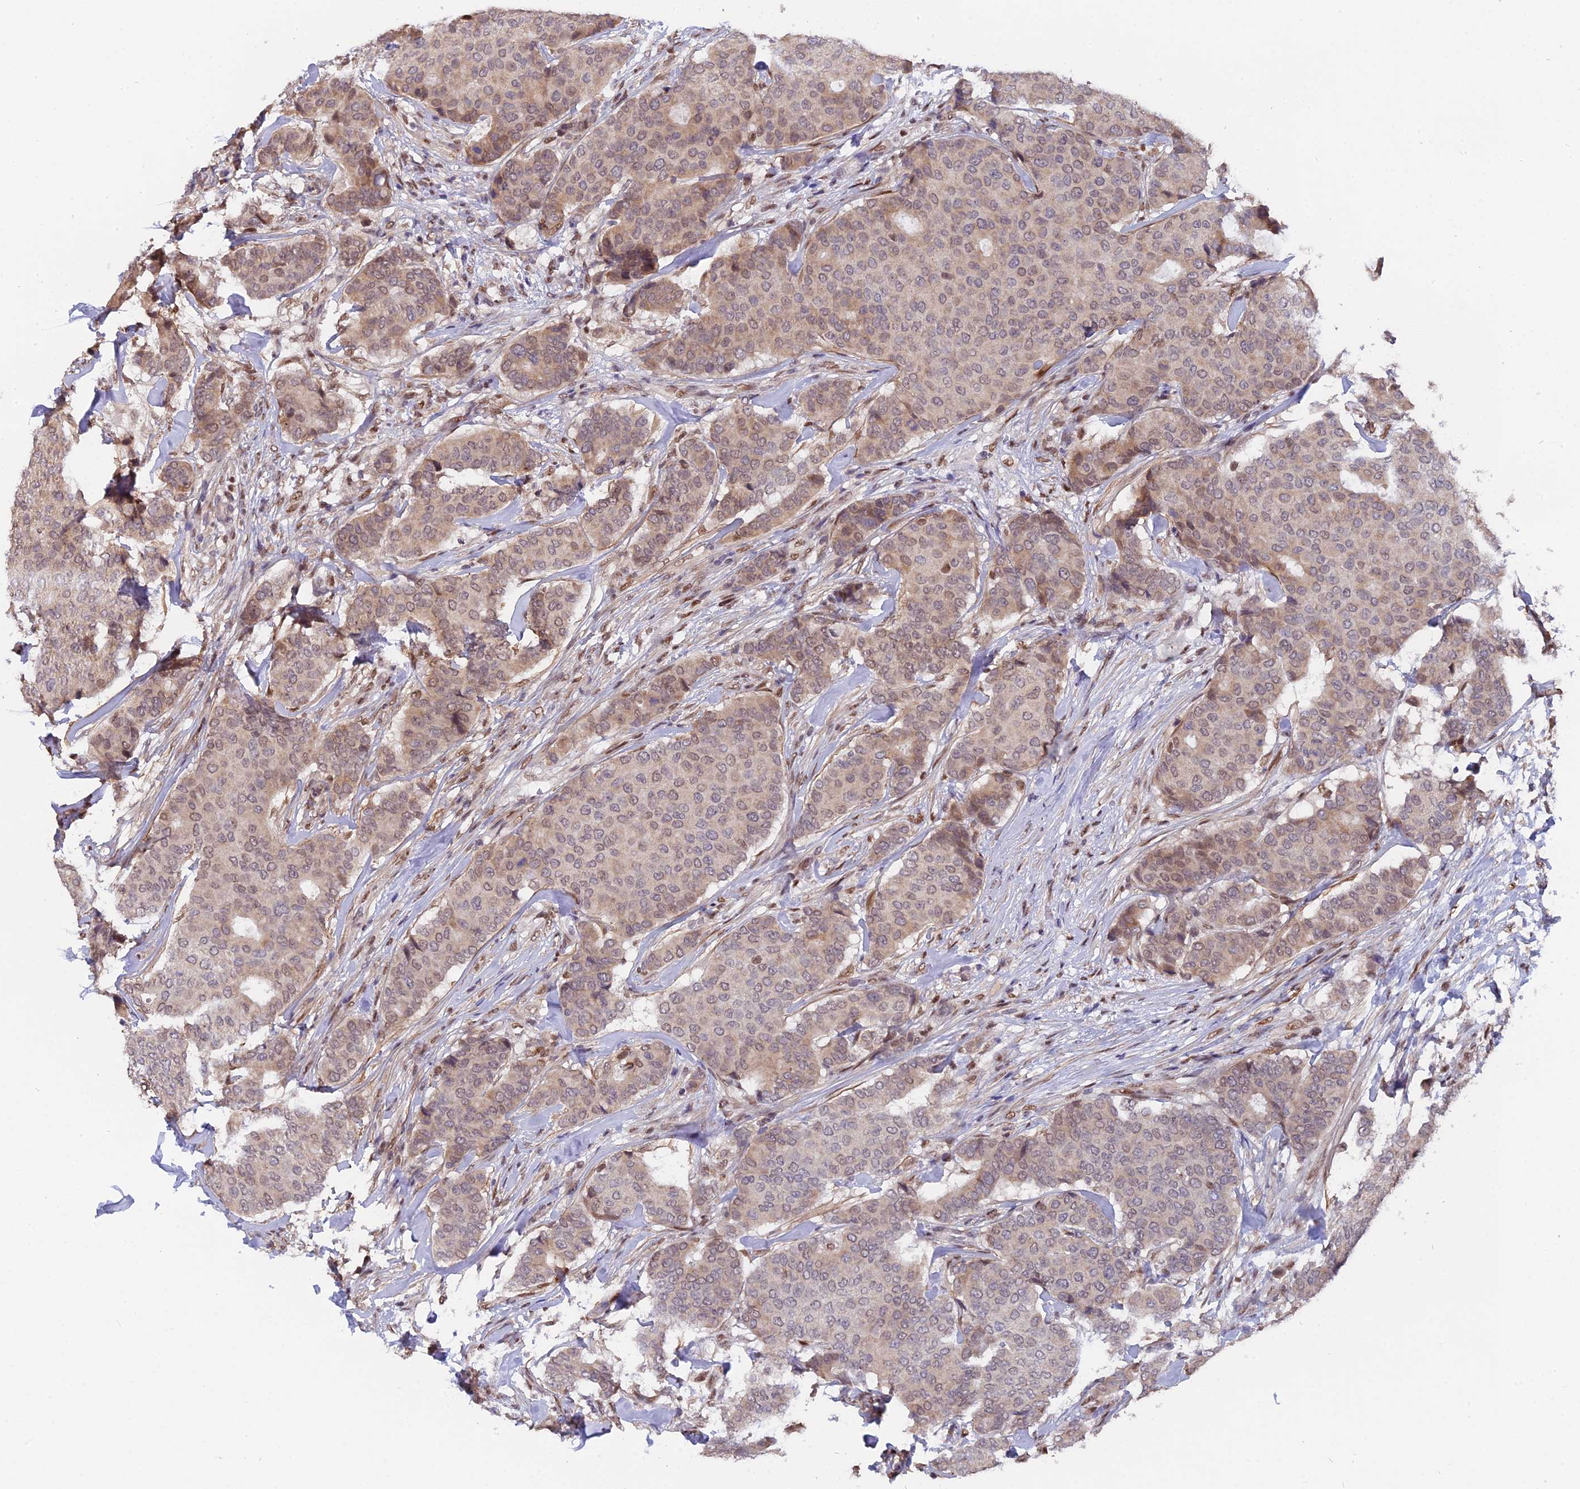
{"staining": {"intensity": "weak", "quantity": ">75%", "location": "cytoplasmic/membranous,nuclear"}, "tissue": "breast cancer", "cell_type": "Tumor cells", "image_type": "cancer", "snomed": [{"axis": "morphology", "description": "Duct carcinoma"}, {"axis": "topography", "description": "Breast"}], "caption": "Human breast cancer stained with a brown dye reveals weak cytoplasmic/membranous and nuclear positive positivity in about >75% of tumor cells.", "gene": "FAM118B", "patient": {"sex": "female", "age": 75}}